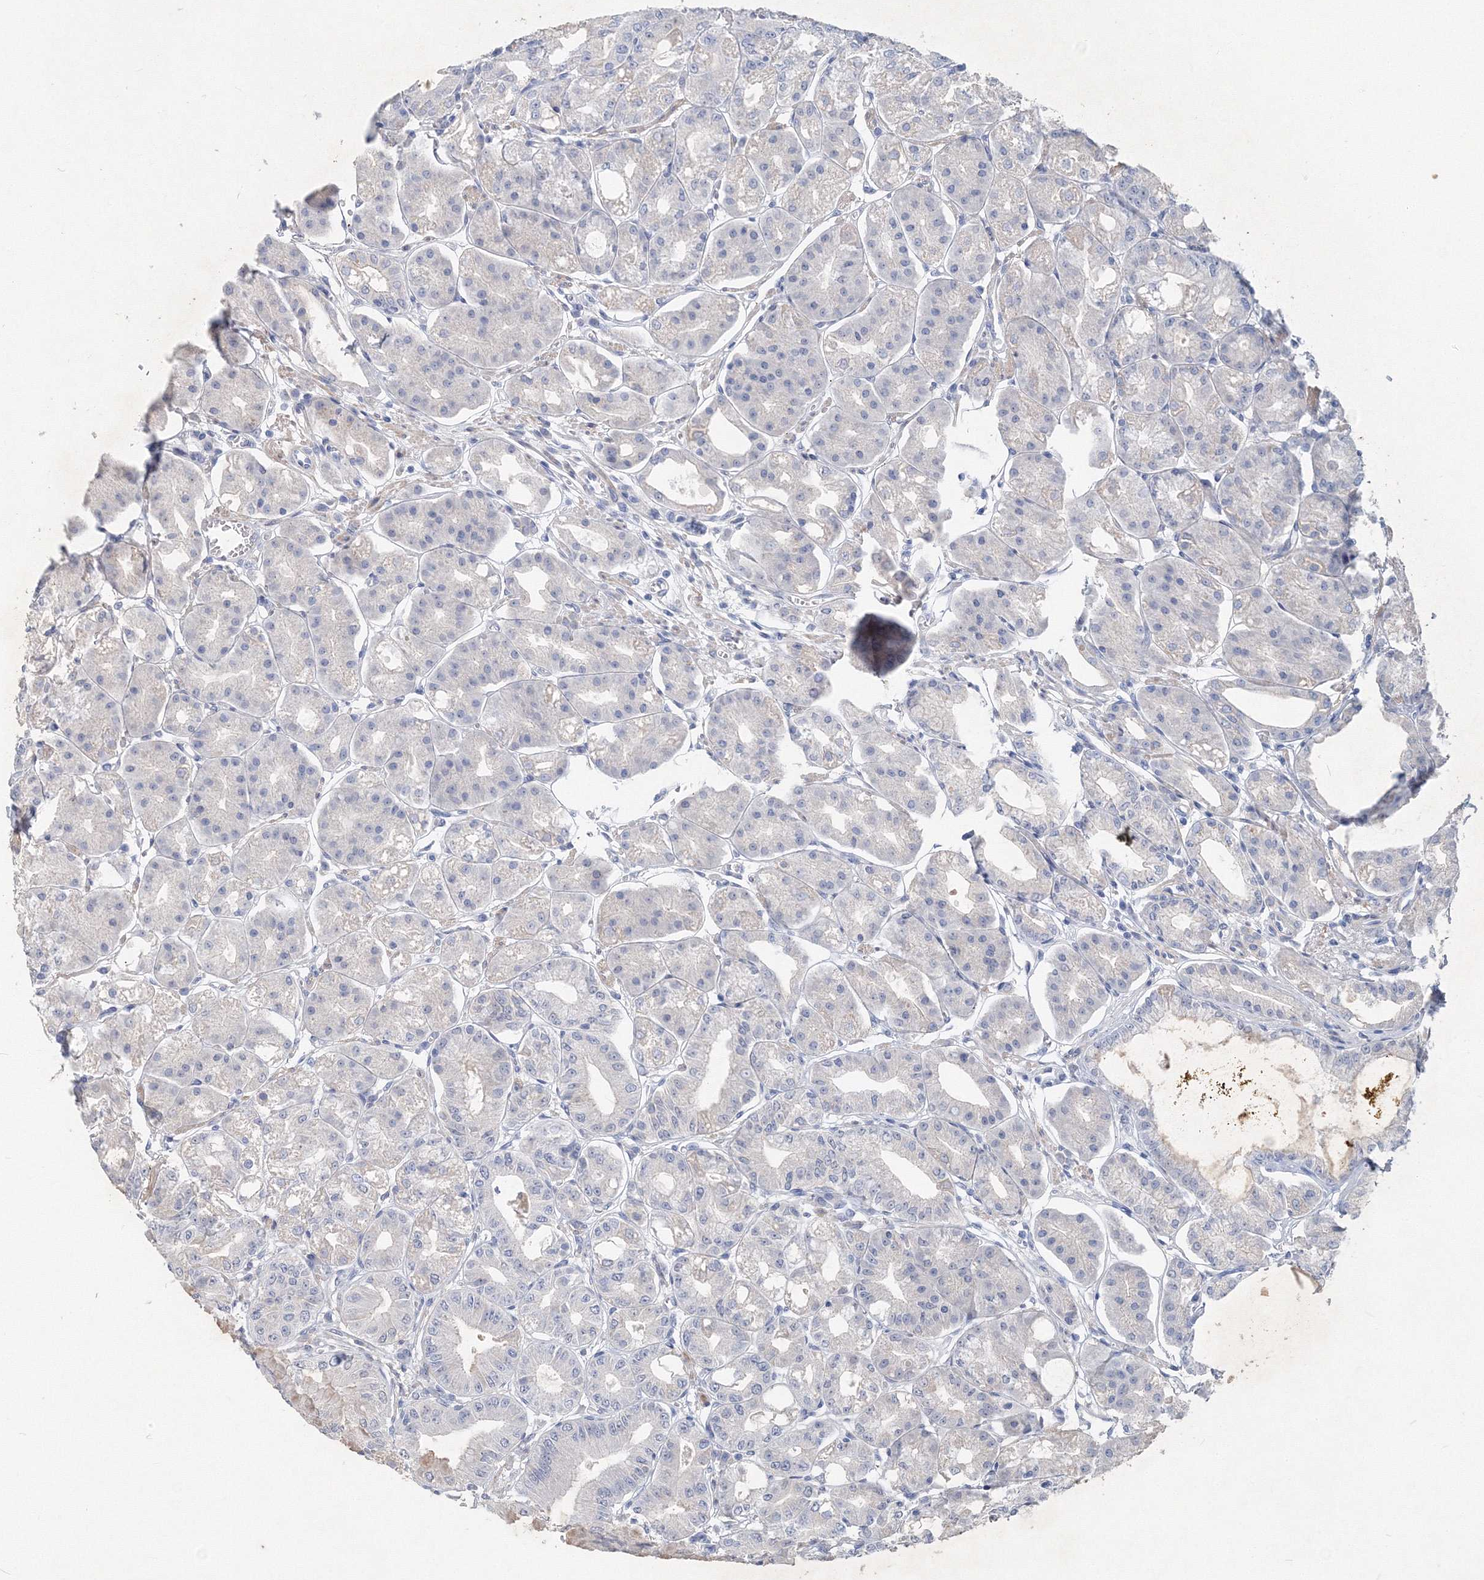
{"staining": {"intensity": "weak", "quantity": "<25%", "location": "cytoplasmic/membranous"}, "tissue": "stomach", "cell_type": "Glandular cells", "image_type": "normal", "snomed": [{"axis": "morphology", "description": "Normal tissue, NOS"}, {"axis": "topography", "description": "Stomach, lower"}], "caption": "The photomicrograph shows no significant expression in glandular cells of stomach.", "gene": "OSBPL6", "patient": {"sex": "male", "age": 71}}